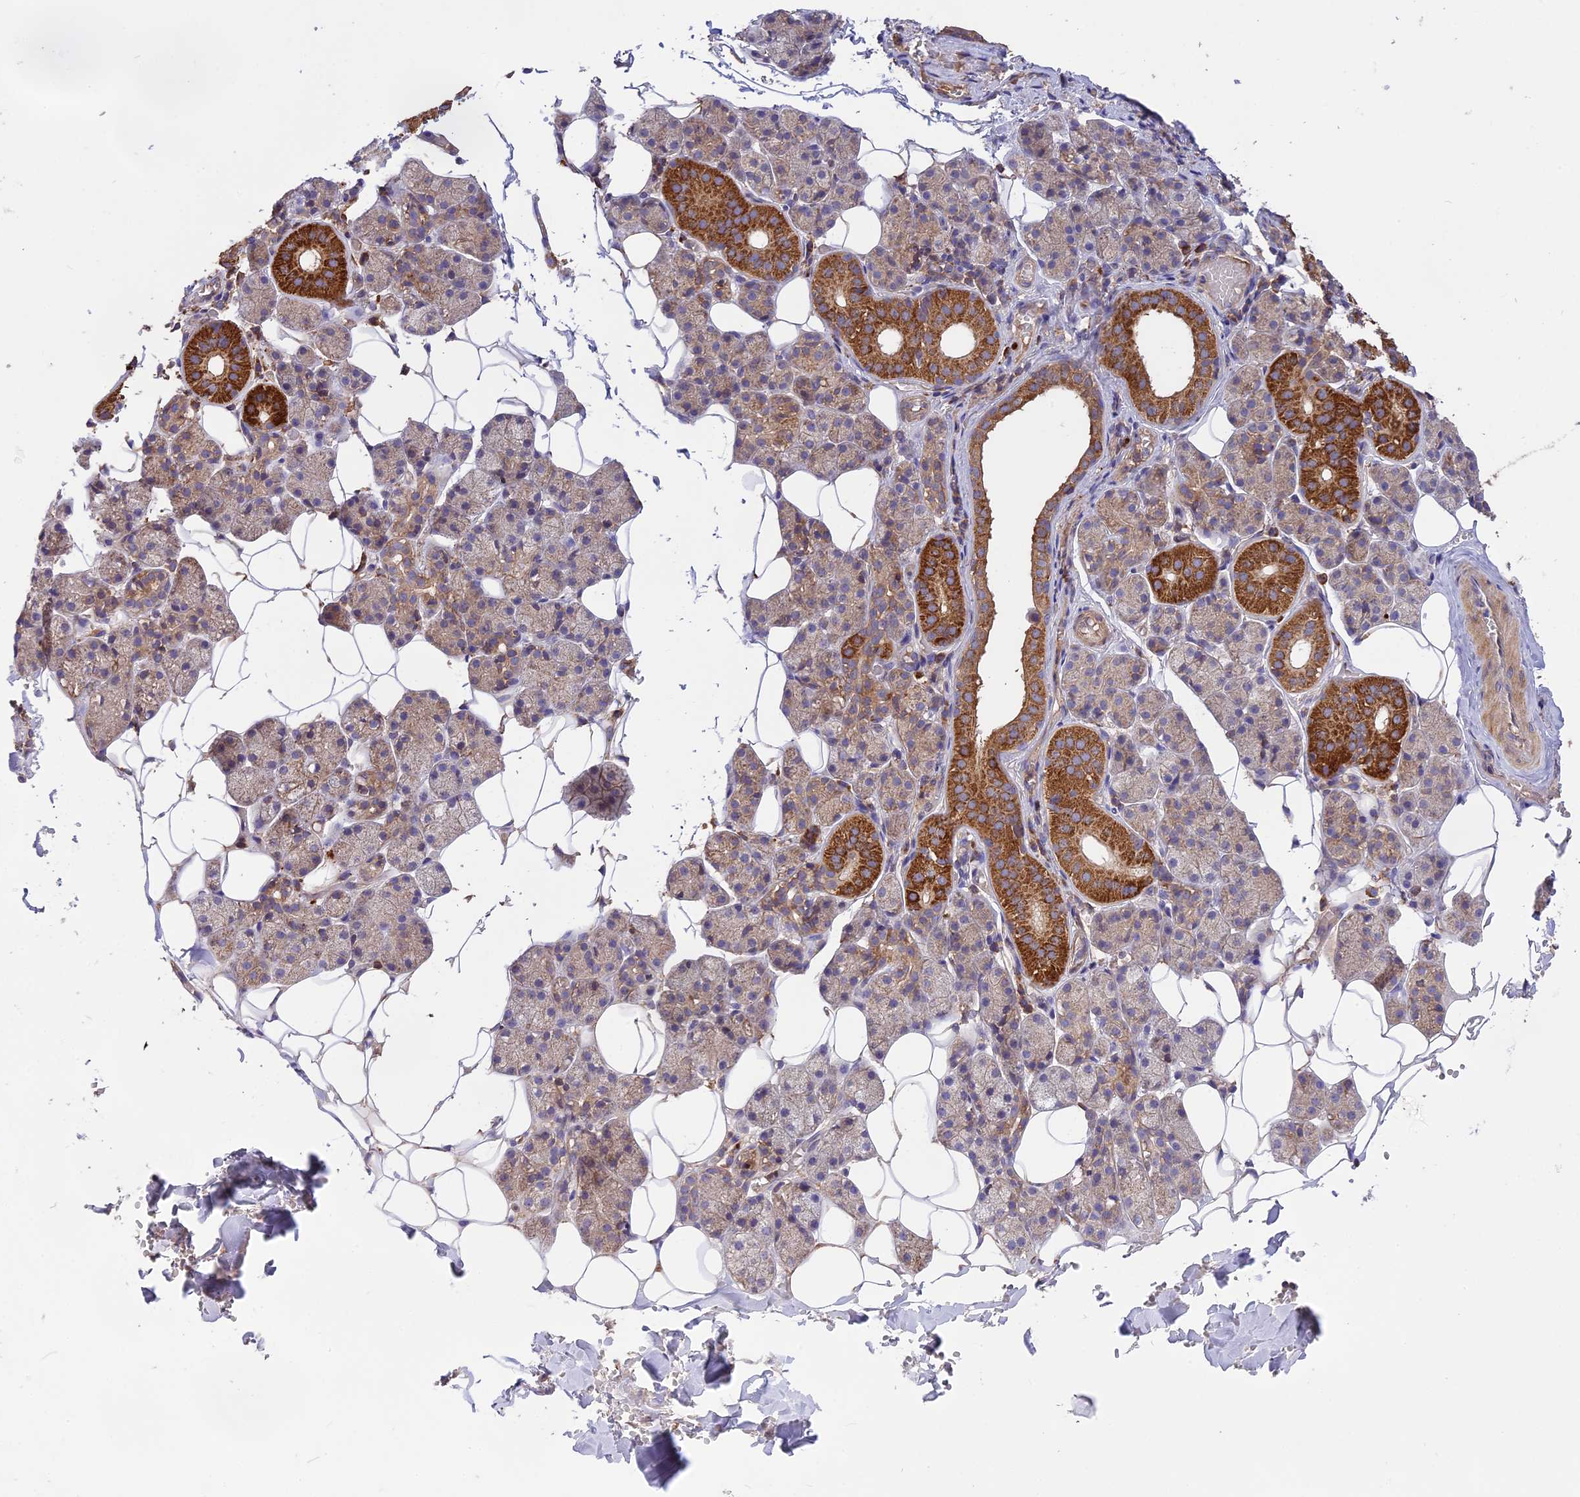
{"staining": {"intensity": "strong", "quantity": "<25%", "location": "cytoplasmic/membranous"}, "tissue": "salivary gland", "cell_type": "Glandular cells", "image_type": "normal", "snomed": [{"axis": "morphology", "description": "Normal tissue, NOS"}, {"axis": "topography", "description": "Salivary gland"}], "caption": "Immunohistochemical staining of unremarkable salivary gland reveals <25% levels of strong cytoplasmic/membranous protein positivity in approximately <25% of glandular cells. (Stains: DAB in brown, nuclei in blue, Microscopy: brightfield microscopy at high magnification).", "gene": "NUDT8", "patient": {"sex": "female", "age": 33}}